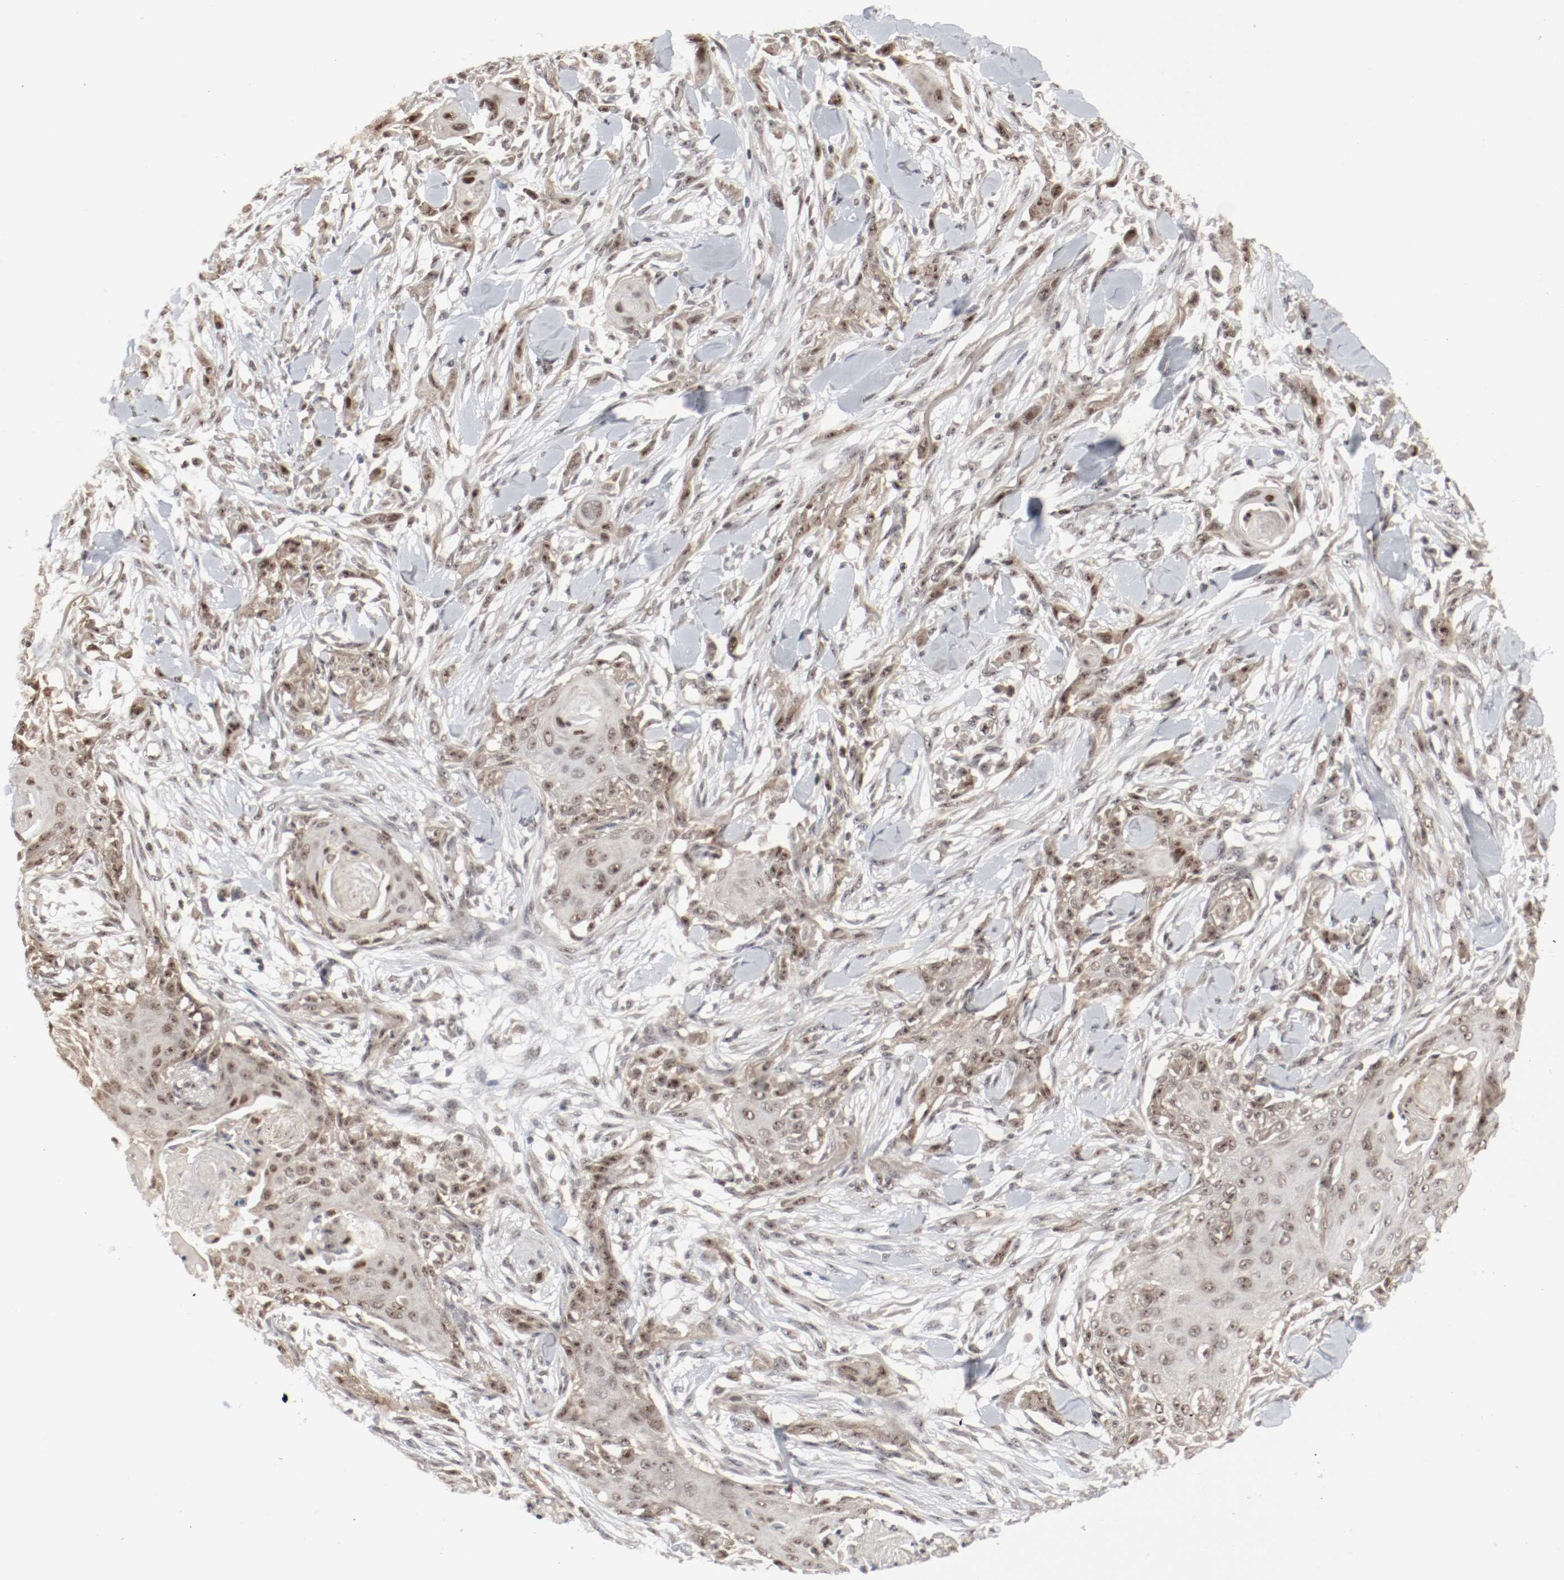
{"staining": {"intensity": "moderate", "quantity": ">75%", "location": "cytoplasmic/membranous,nuclear"}, "tissue": "skin cancer", "cell_type": "Tumor cells", "image_type": "cancer", "snomed": [{"axis": "morphology", "description": "Squamous cell carcinoma, NOS"}, {"axis": "topography", "description": "Skin"}], "caption": "This is a histology image of IHC staining of skin cancer (squamous cell carcinoma), which shows moderate staining in the cytoplasmic/membranous and nuclear of tumor cells.", "gene": "CSNK2B", "patient": {"sex": "female", "age": 59}}